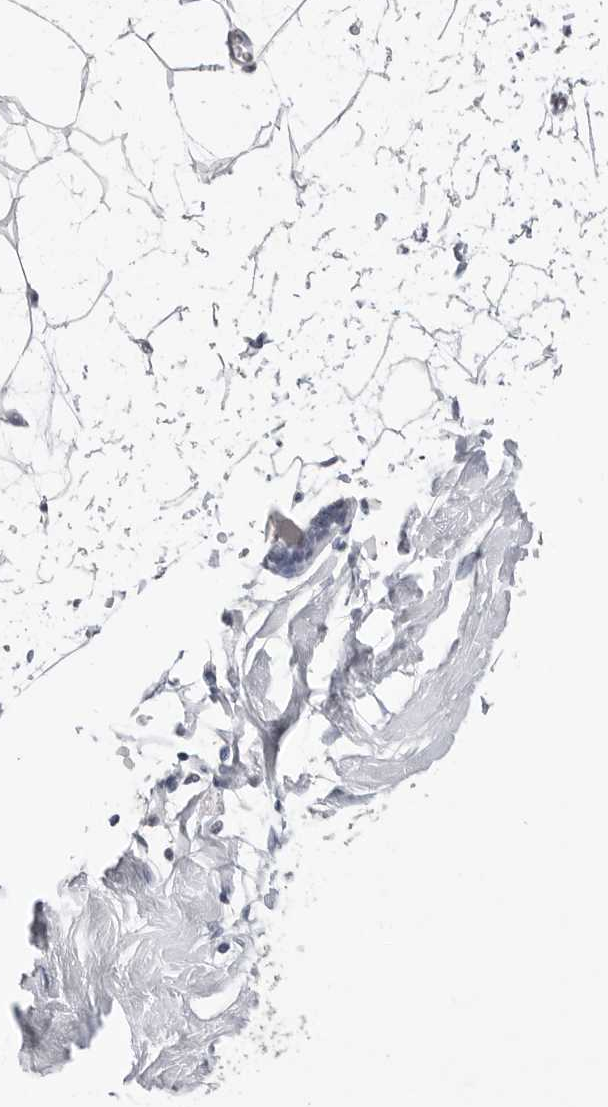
{"staining": {"intensity": "negative", "quantity": "none", "location": "none"}, "tissue": "breast", "cell_type": "Adipocytes", "image_type": "normal", "snomed": [{"axis": "morphology", "description": "Normal tissue, NOS"}, {"axis": "topography", "description": "Breast"}], "caption": "Image shows no significant protein expression in adipocytes of unremarkable breast.", "gene": "ICAM5", "patient": {"sex": "female", "age": 23}}